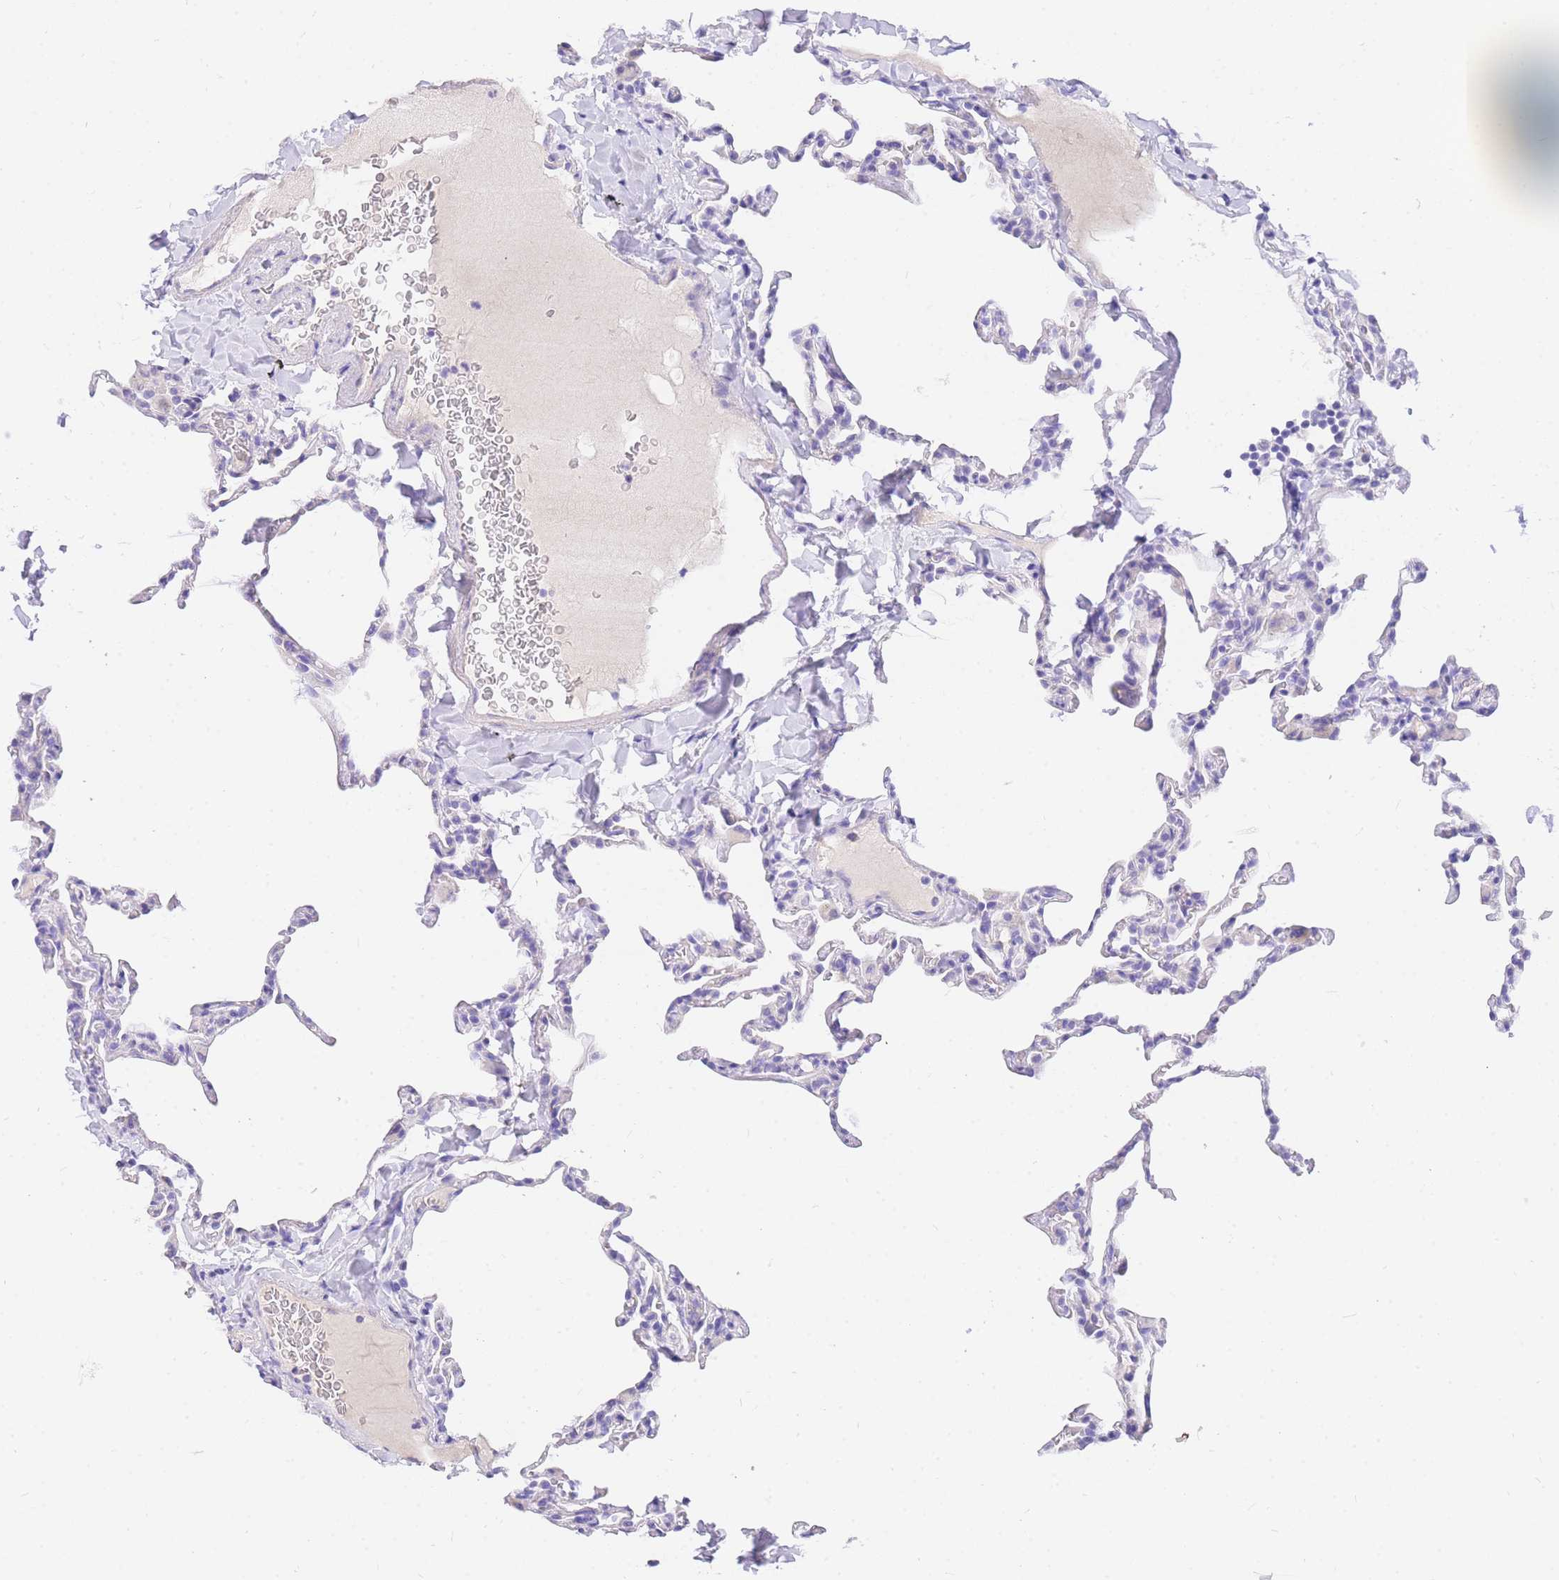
{"staining": {"intensity": "negative", "quantity": "none", "location": "none"}, "tissue": "lung", "cell_type": "Alveolar cells", "image_type": "normal", "snomed": [{"axis": "morphology", "description": "Normal tissue, NOS"}, {"axis": "topography", "description": "Lung"}], "caption": "DAB (3,3'-diaminobenzidine) immunohistochemical staining of unremarkable lung displays no significant expression in alveolar cells. (DAB (3,3'-diaminobenzidine) immunohistochemistry (IHC) visualized using brightfield microscopy, high magnification).", "gene": "UPK1A", "patient": {"sex": "male", "age": 20}}